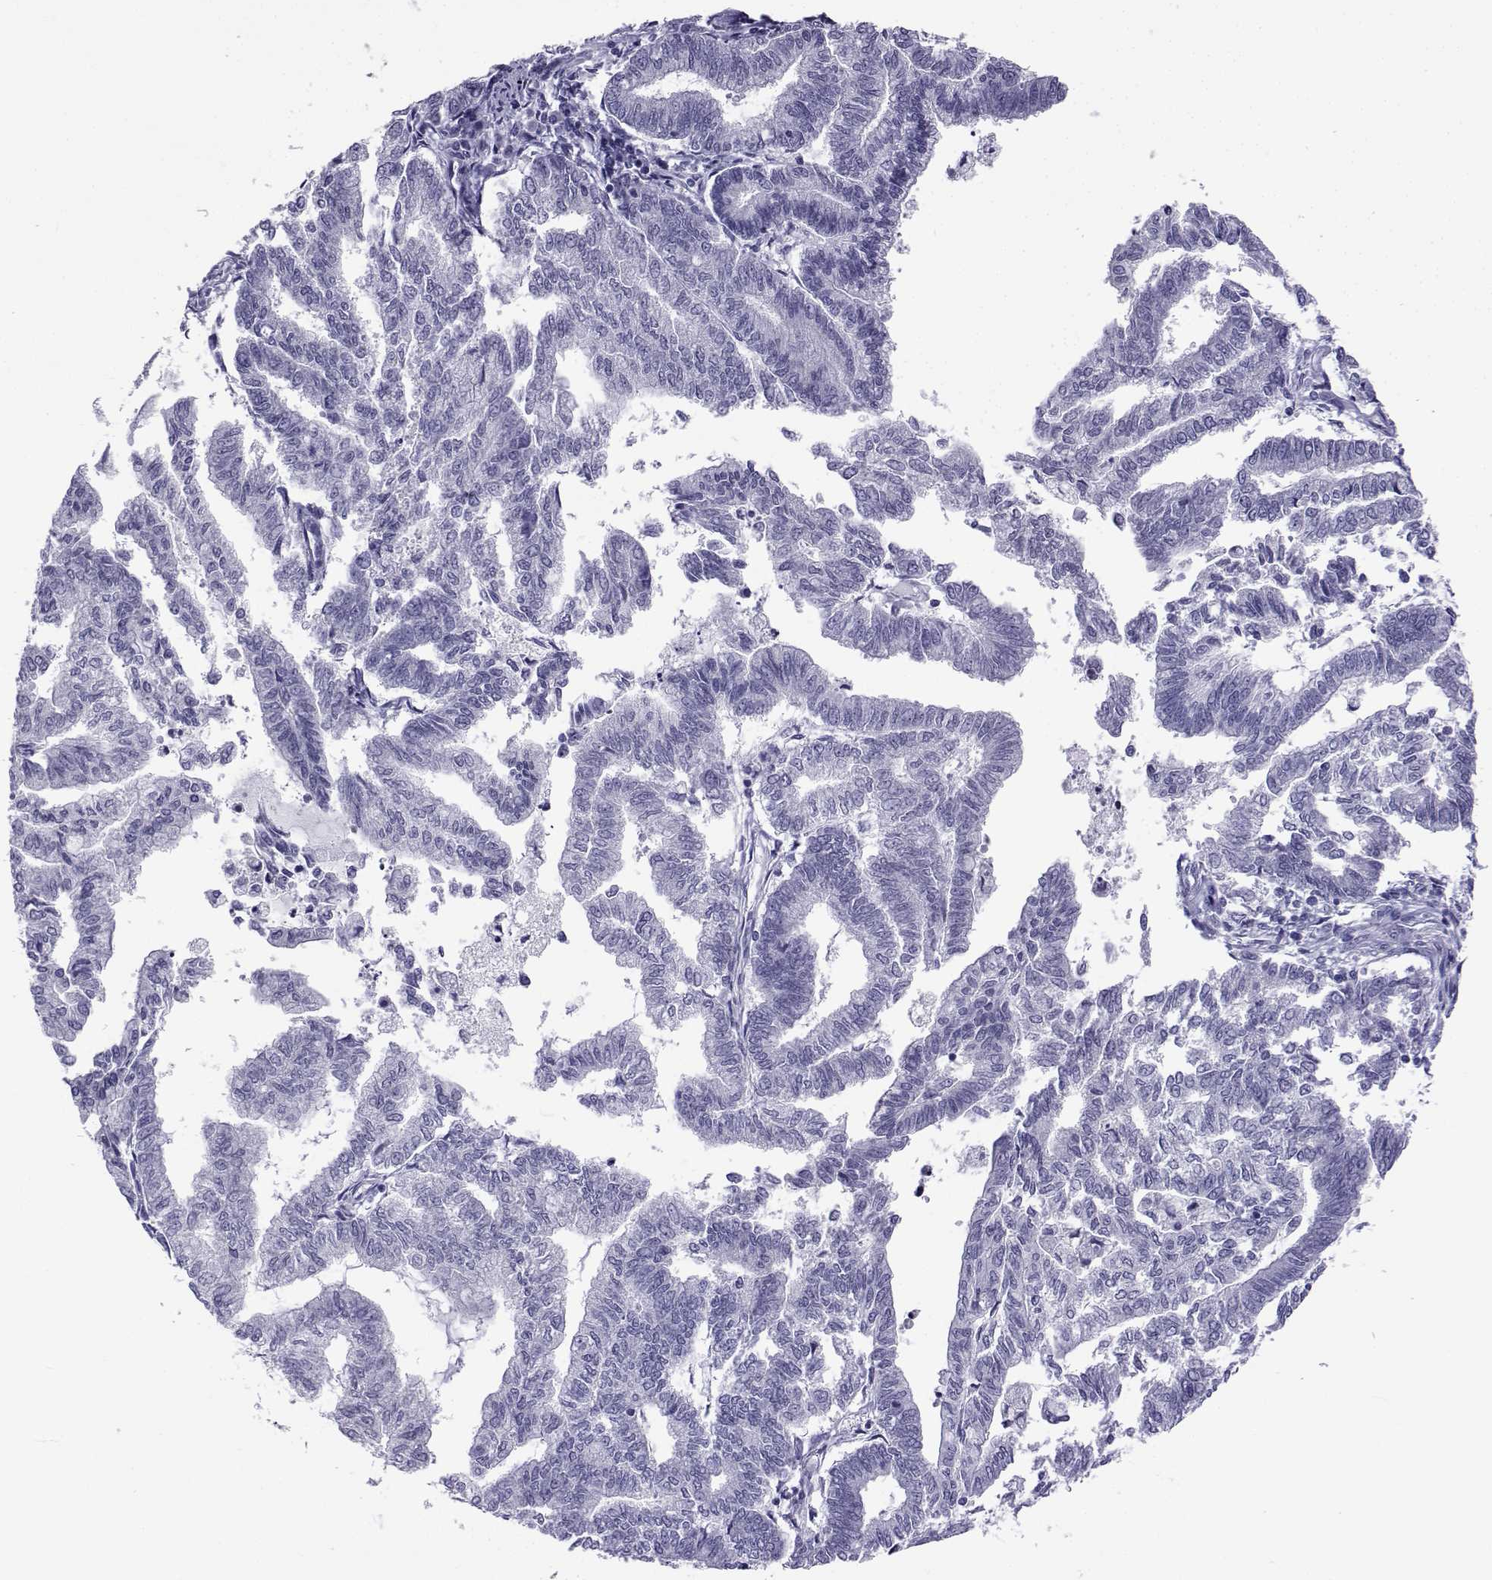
{"staining": {"intensity": "negative", "quantity": "none", "location": "none"}, "tissue": "endometrial cancer", "cell_type": "Tumor cells", "image_type": "cancer", "snomed": [{"axis": "morphology", "description": "Adenocarcinoma, NOS"}, {"axis": "topography", "description": "Endometrium"}], "caption": "Immunohistochemical staining of endometrial cancer exhibits no significant positivity in tumor cells.", "gene": "ACTL7A", "patient": {"sex": "female", "age": 79}}